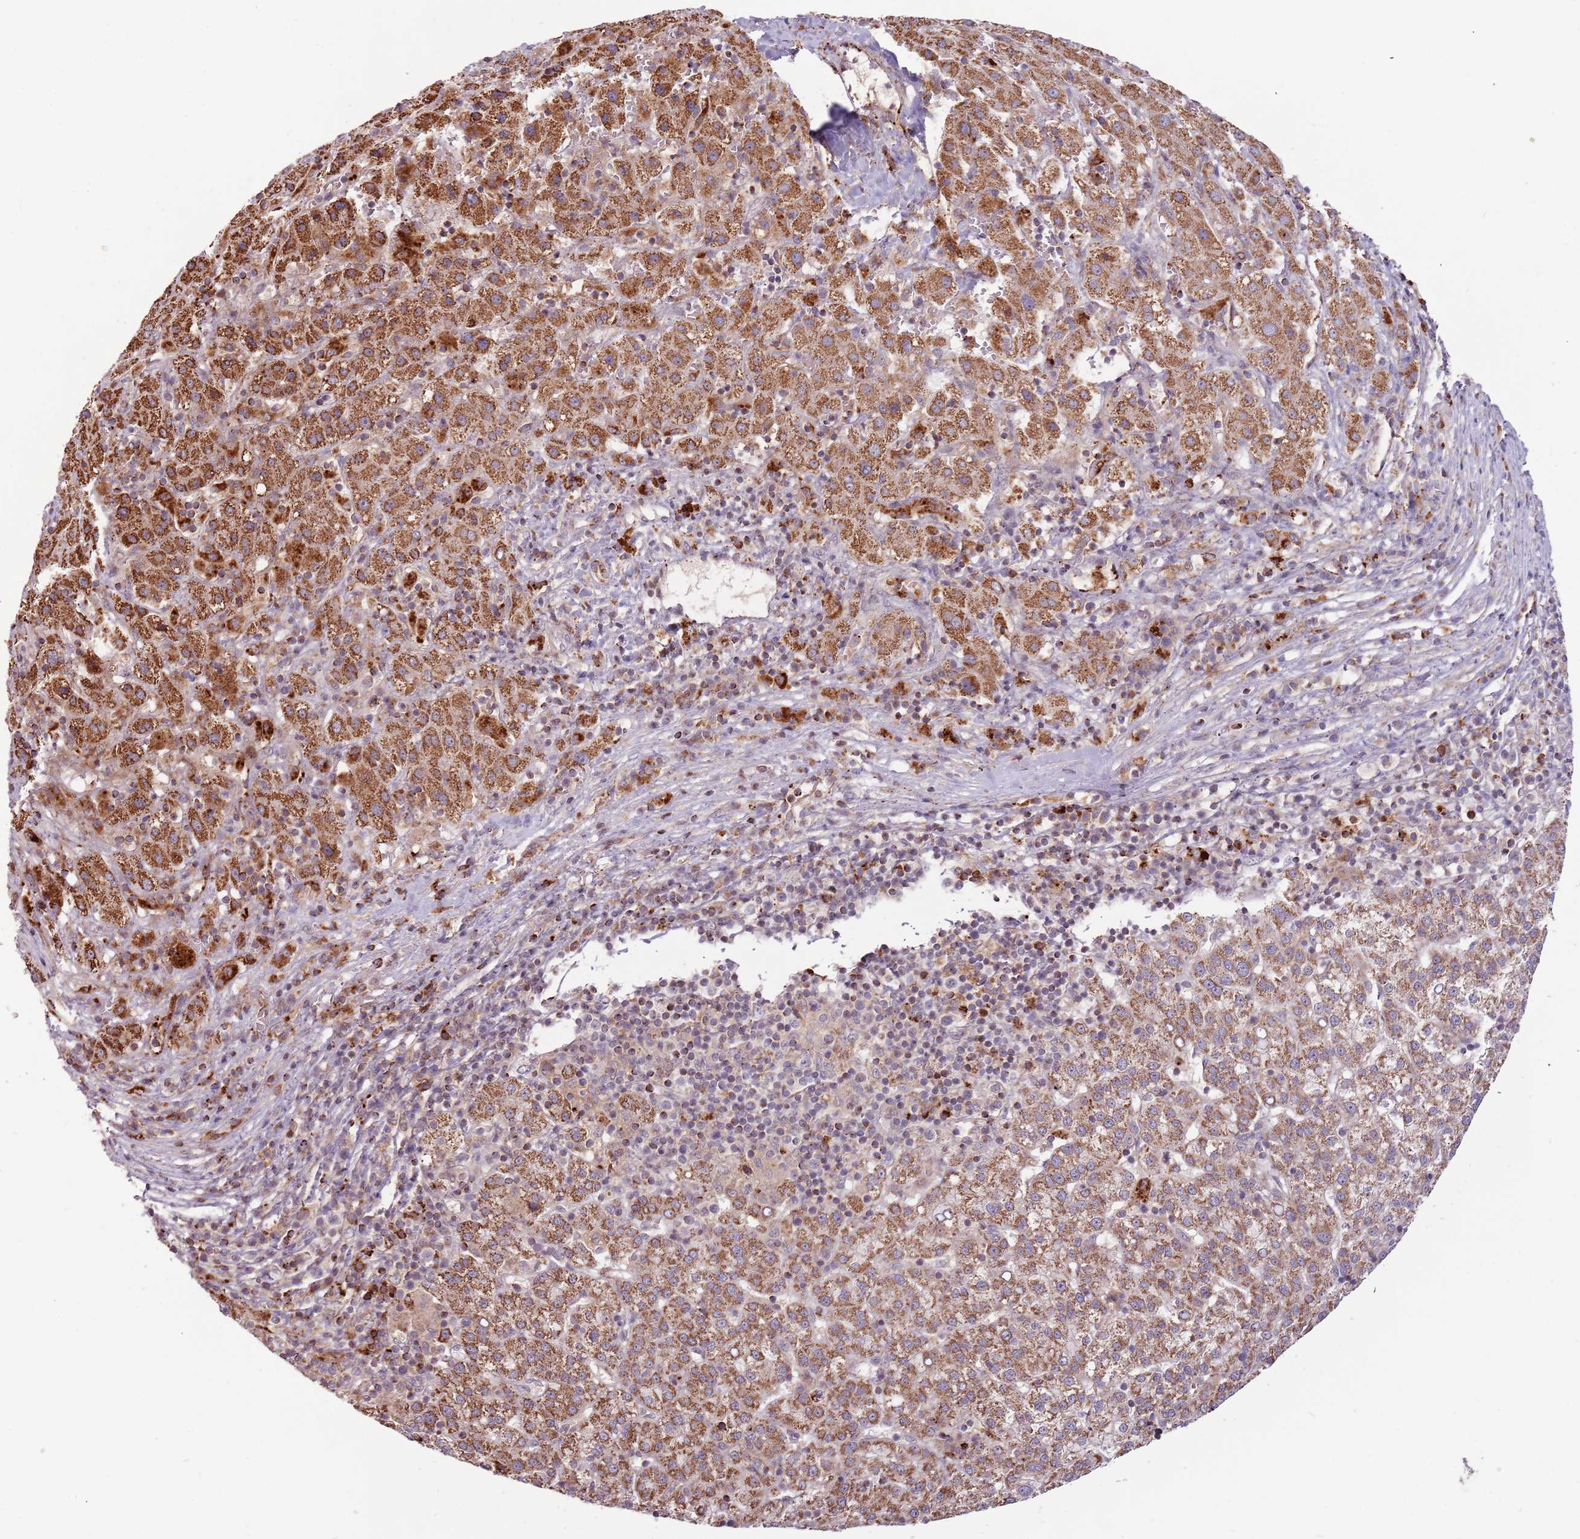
{"staining": {"intensity": "strong", "quantity": ">75%", "location": "cytoplasmic/membranous"}, "tissue": "liver cancer", "cell_type": "Tumor cells", "image_type": "cancer", "snomed": [{"axis": "morphology", "description": "Carcinoma, Hepatocellular, NOS"}, {"axis": "topography", "description": "Liver"}], "caption": "DAB immunohistochemical staining of liver cancer shows strong cytoplasmic/membranous protein staining in about >75% of tumor cells.", "gene": "ULK3", "patient": {"sex": "female", "age": 58}}